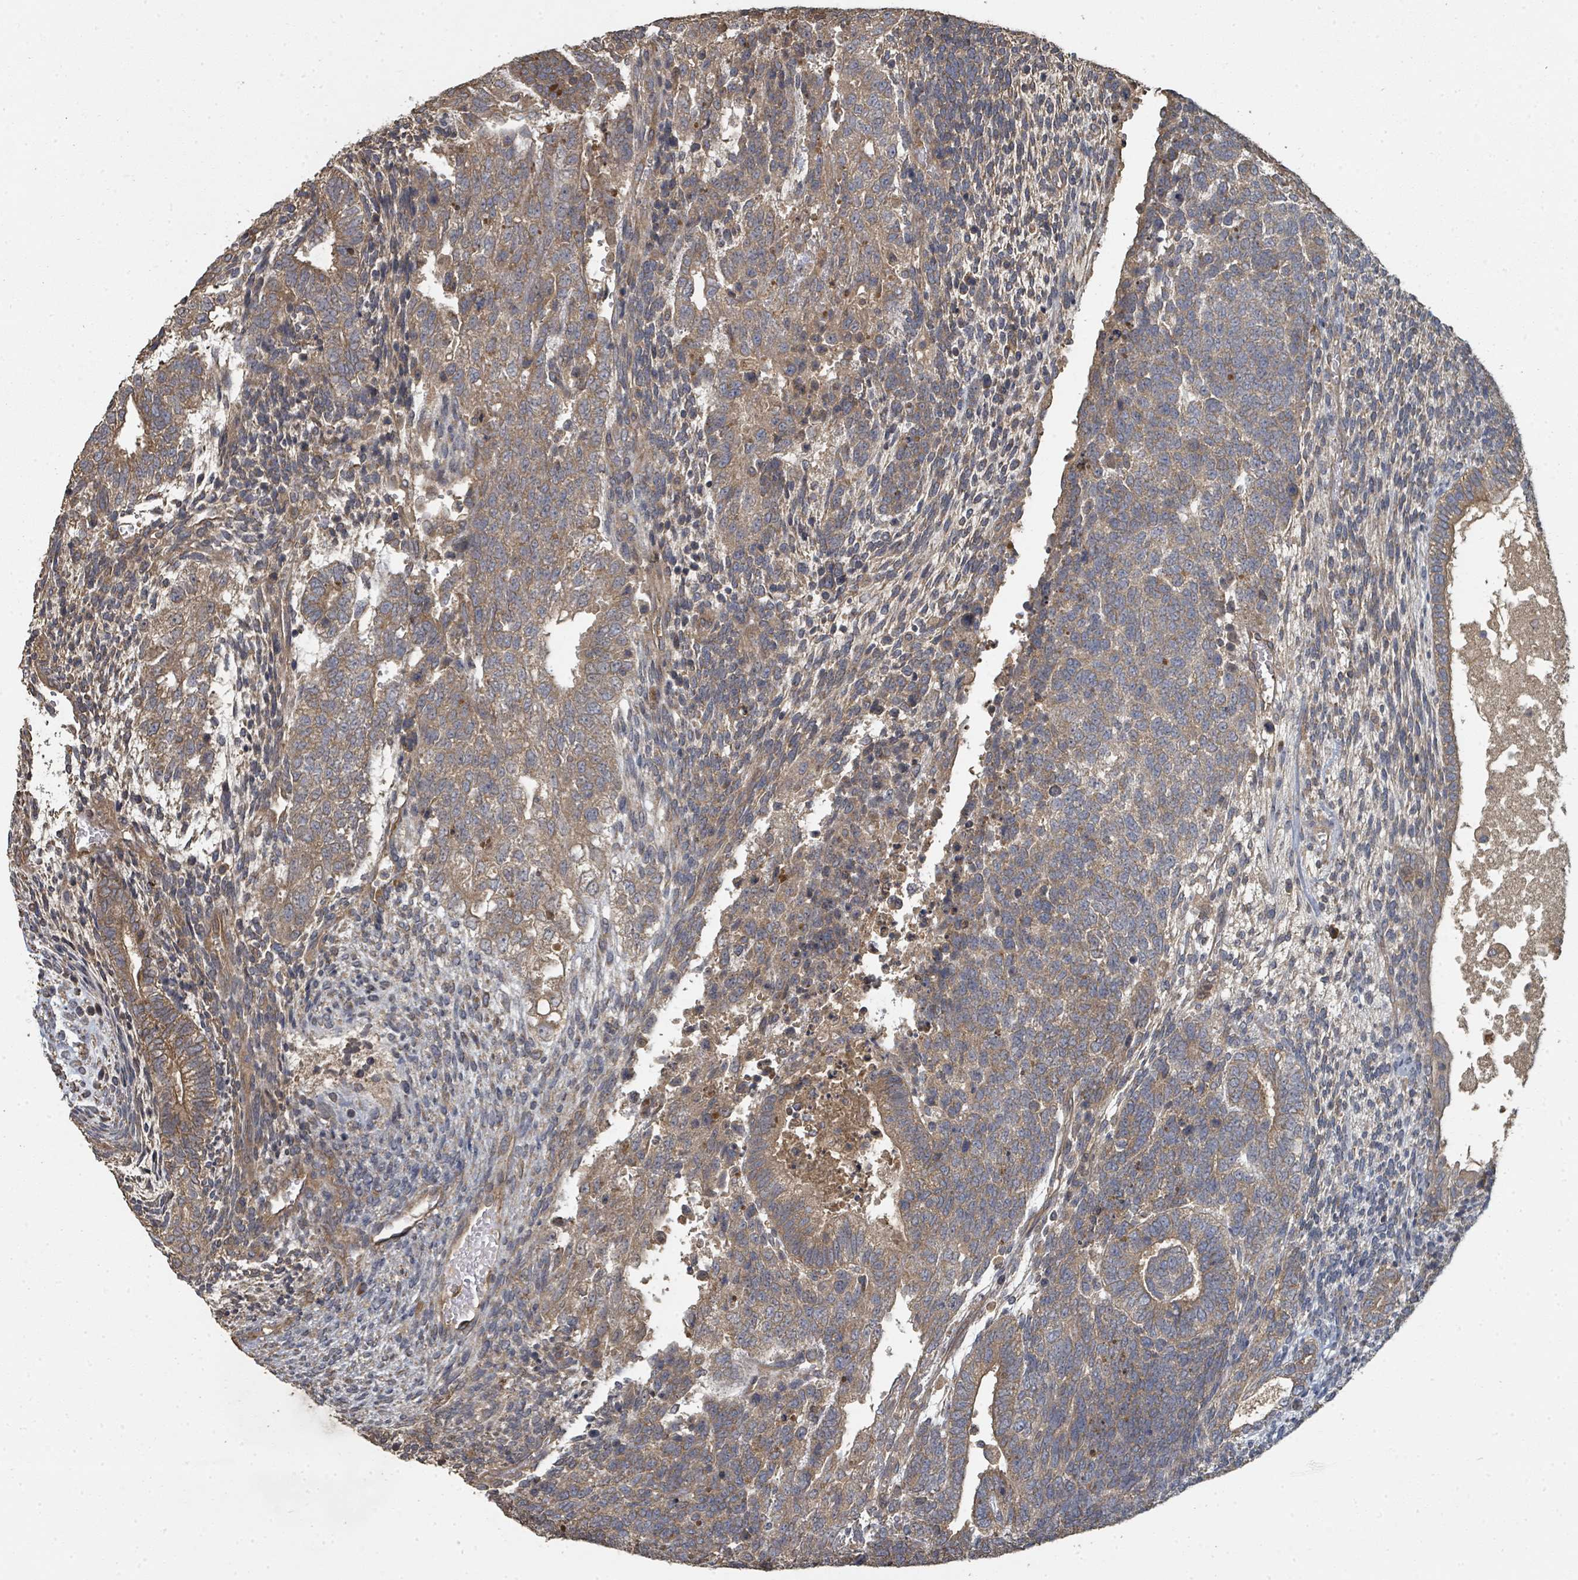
{"staining": {"intensity": "moderate", "quantity": "25%-75%", "location": "cytoplasmic/membranous"}, "tissue": "testis cancer", "cell_type": "Tumor cells", "image_type": "cancer", "snomed": [{"axis": "morphology", "description": "Carcinoma, Embryonal, NOS"}, {"axis": "topography", "description": "Testis"}], "caption": "Embryonal carcinoma (testis) was stained to show a protein in brown. There is medium levels of moderate cytoplasmic/membranous positivity in about 25%-75% of tumor cells. Nuclei are stained in blue.", "gene": "WDFY1", "patient": {"sex": "male", "age": 23}}